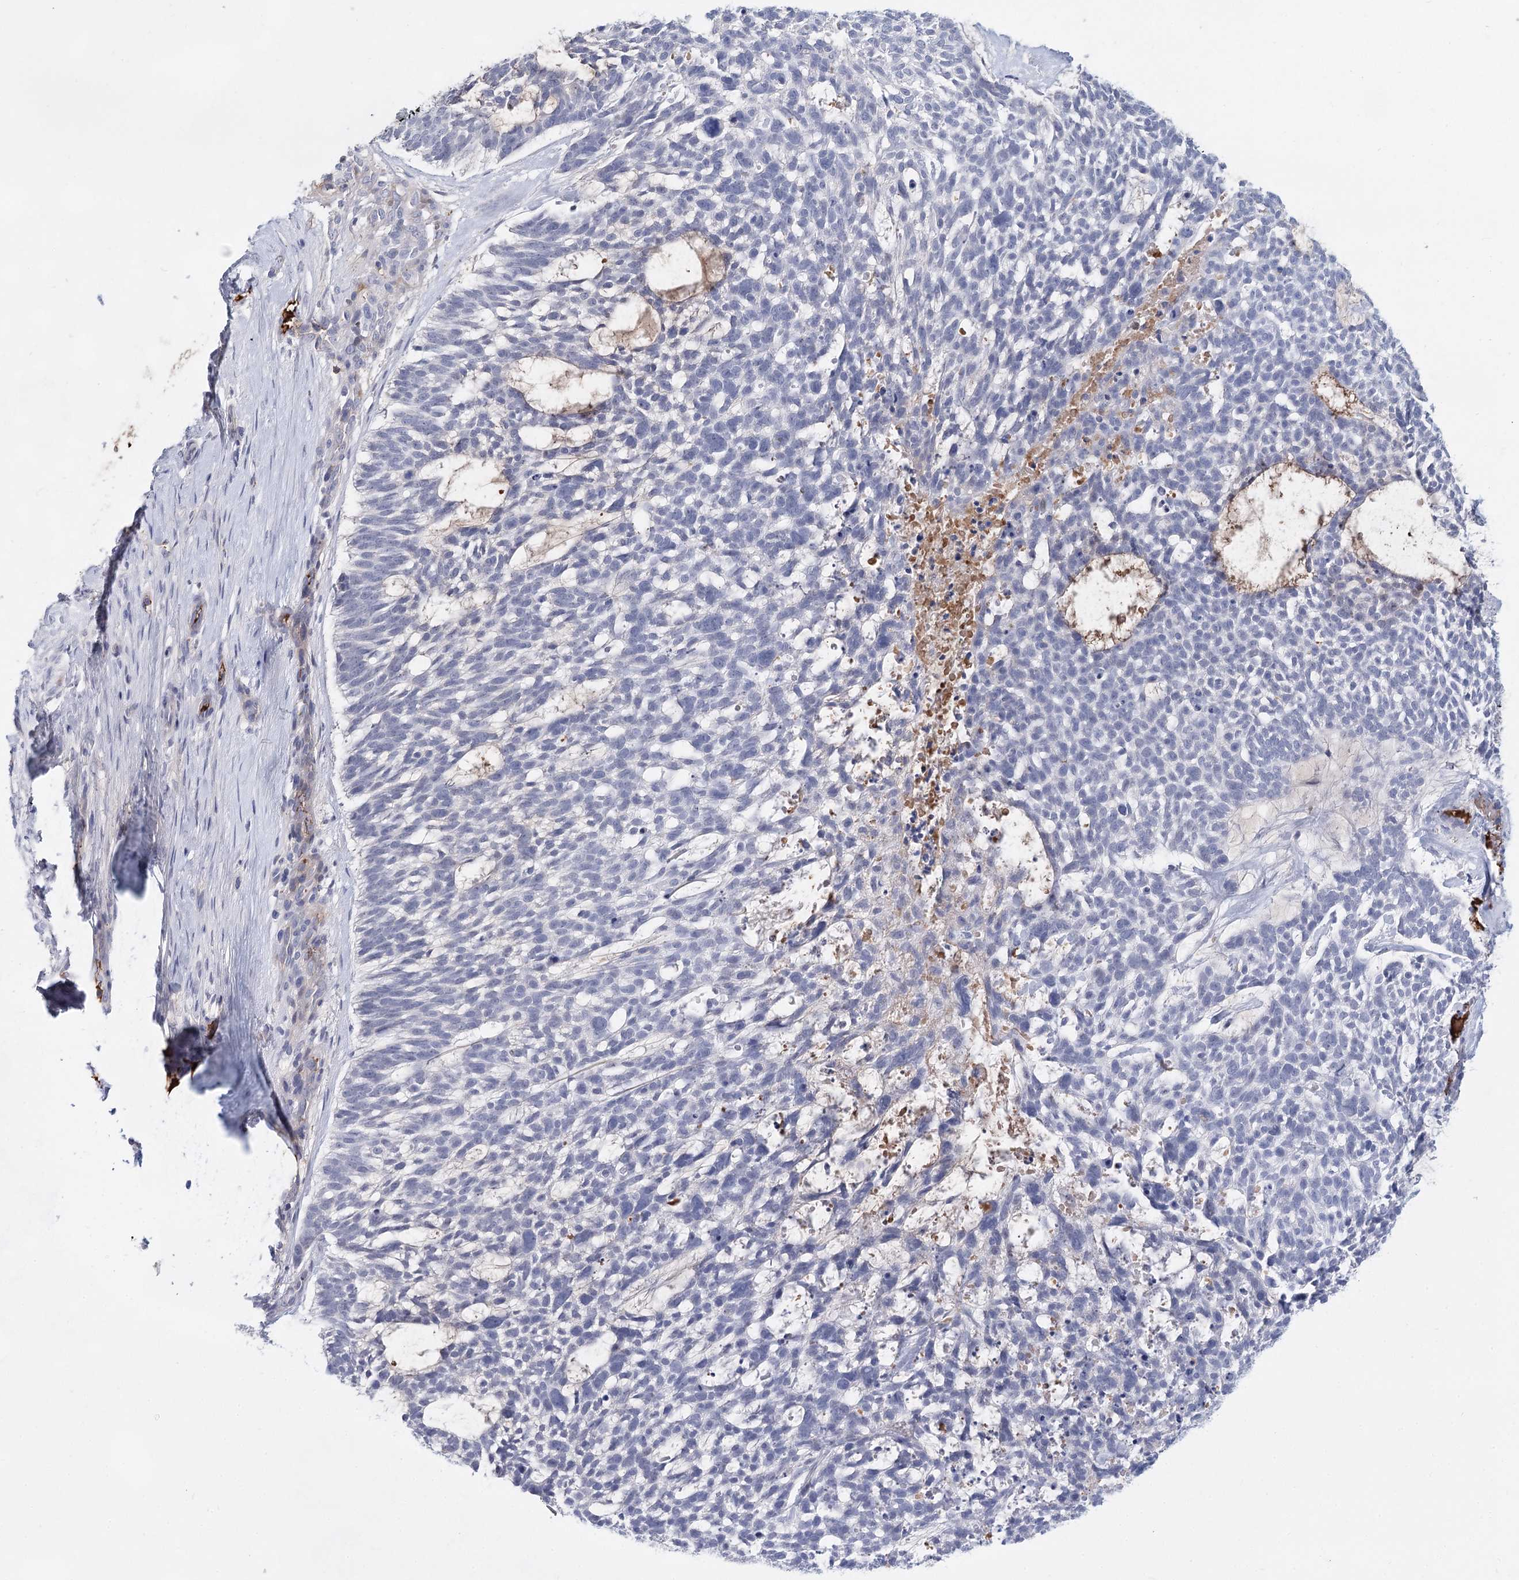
{"staining": {"intensity": "negative", "quantity": "none", "location": "none"}, "tissue": "skin cancer", "cell_type": "Tumor cells", "image_type": "cancer", "snomed": [{"axis": "morphology", "description": "Basal cell carcinoma"}, {"axis": "topography", "description": "Skin"}], "caption": "This is an immunohistochemistry (IHC) micrograph of human skin cancer (basal cell carcinoma). There is no expression in tumor cells.", "gene": "TASOR2", "patient": {"sex": "male", "age": 88}}